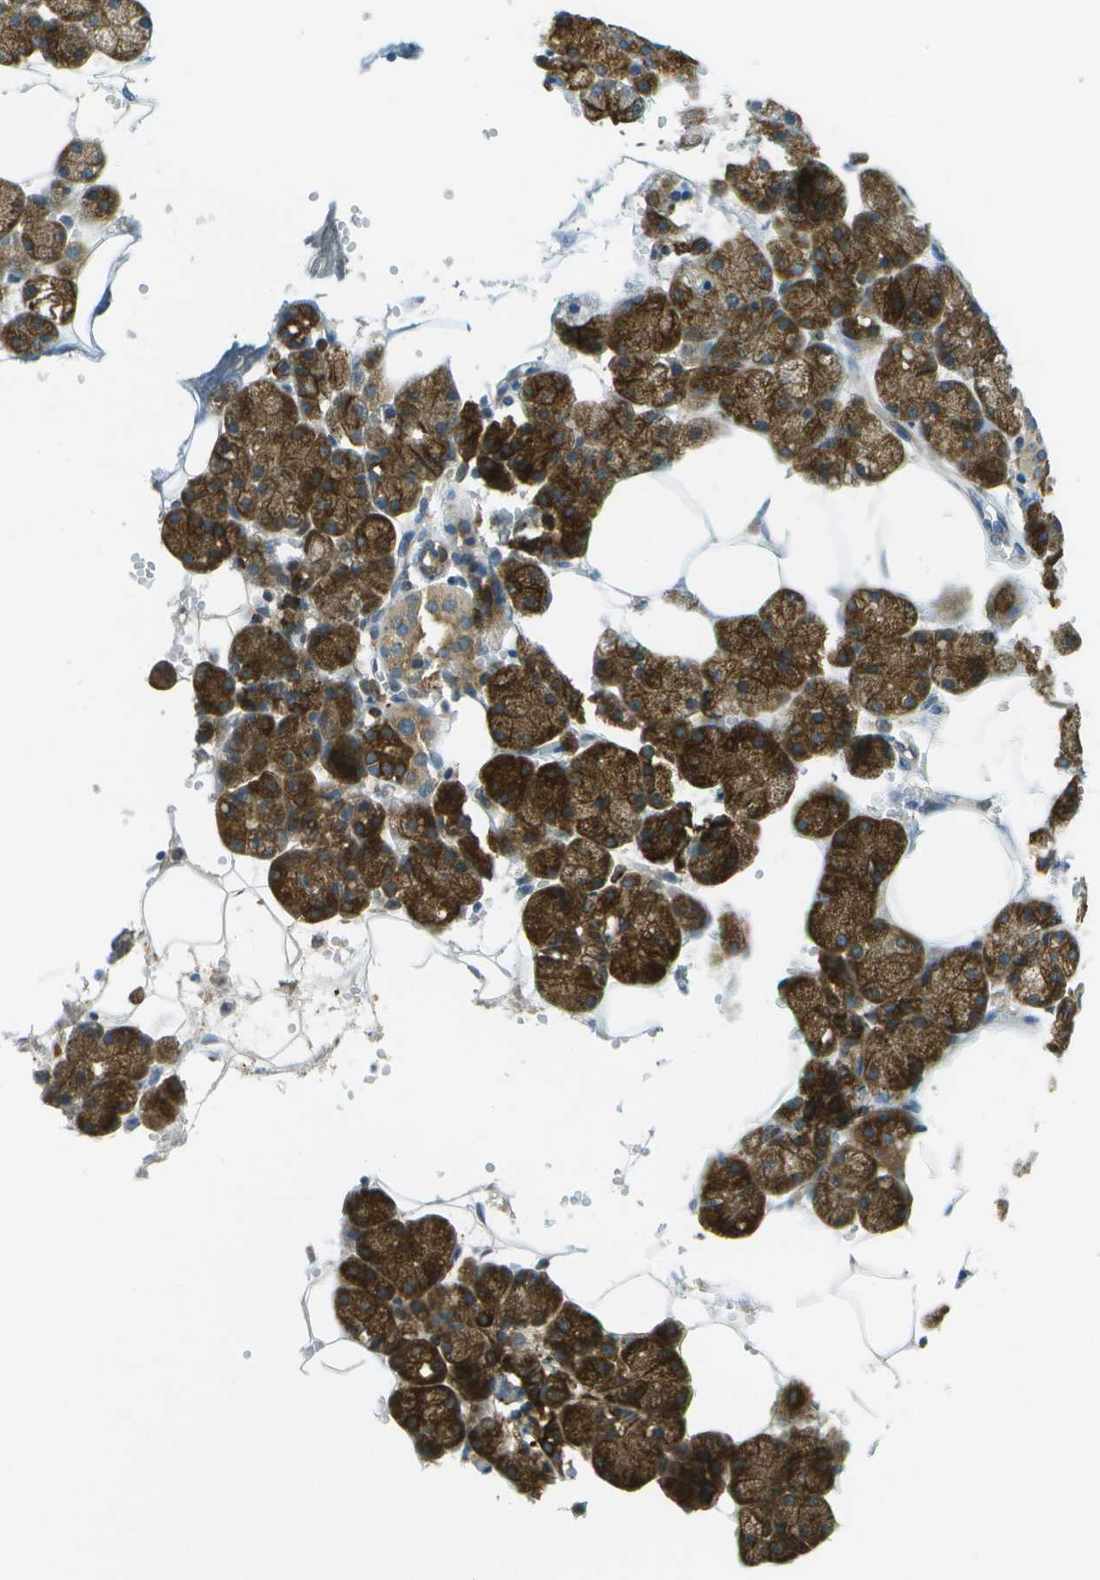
{"staining": {"intensity": "strong", "quantity": ">75%", "location": "cytoplasmic/membranous"}, "tissue": "salivary gland", "cell_type": "Glandular cells", "image_type": "normal", "snomed": [{"axis": "morphology", "description": "Normal tissue, NOS"}, {"axis": "topography", "description": "Salivary gland"}], "caption": "Approximately >75% of glandular cells in benign human salivary gland demonstrate strong cytoplasmic/membranous protein staining as visualized by brown immunohistochemical staining.", "gene": "TMTC1", "patient": {"sex": "male", "age": 62}}